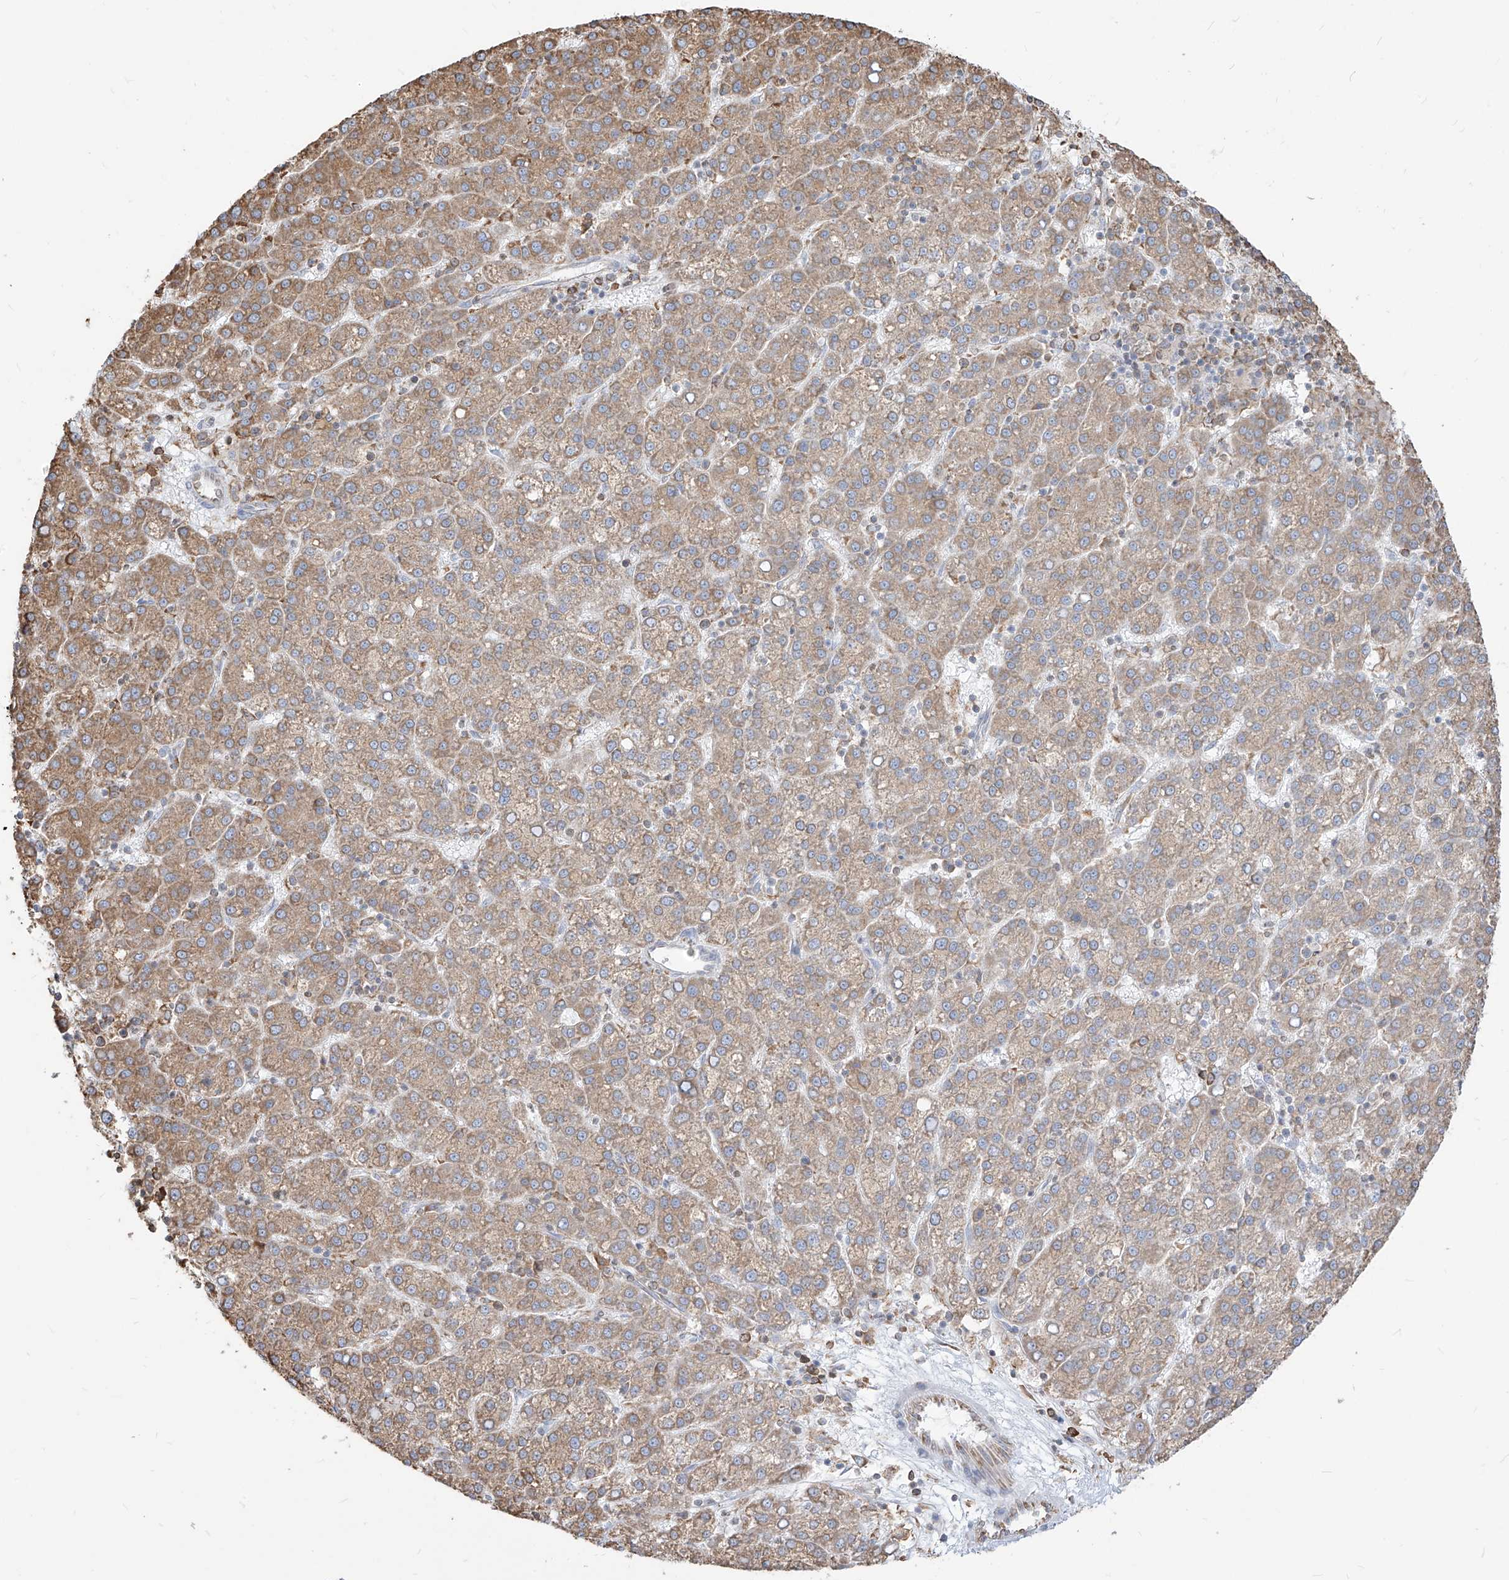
{"staining": {"intensity": "moderate", "quantity": "<25%", "location": "cytoplasmic/membranous"}, "tissue": "liver cancer", "cell_type": "Tumor cells", "image_type": "cancer", "snomed": [{"axis": "morphology", "description": "Carcinoma, Hepatocellular, NOS"}, {"axis": "topography", "description": "Liver"}], "caption": "Liver cancer was stained to show a protein in brown. There is low levels of moderate cytoplasmic/membranous staining in approximately <25% of tumor cells.", "gene": "PDIA6", "patient": {"sex": "female", "age": 58}}